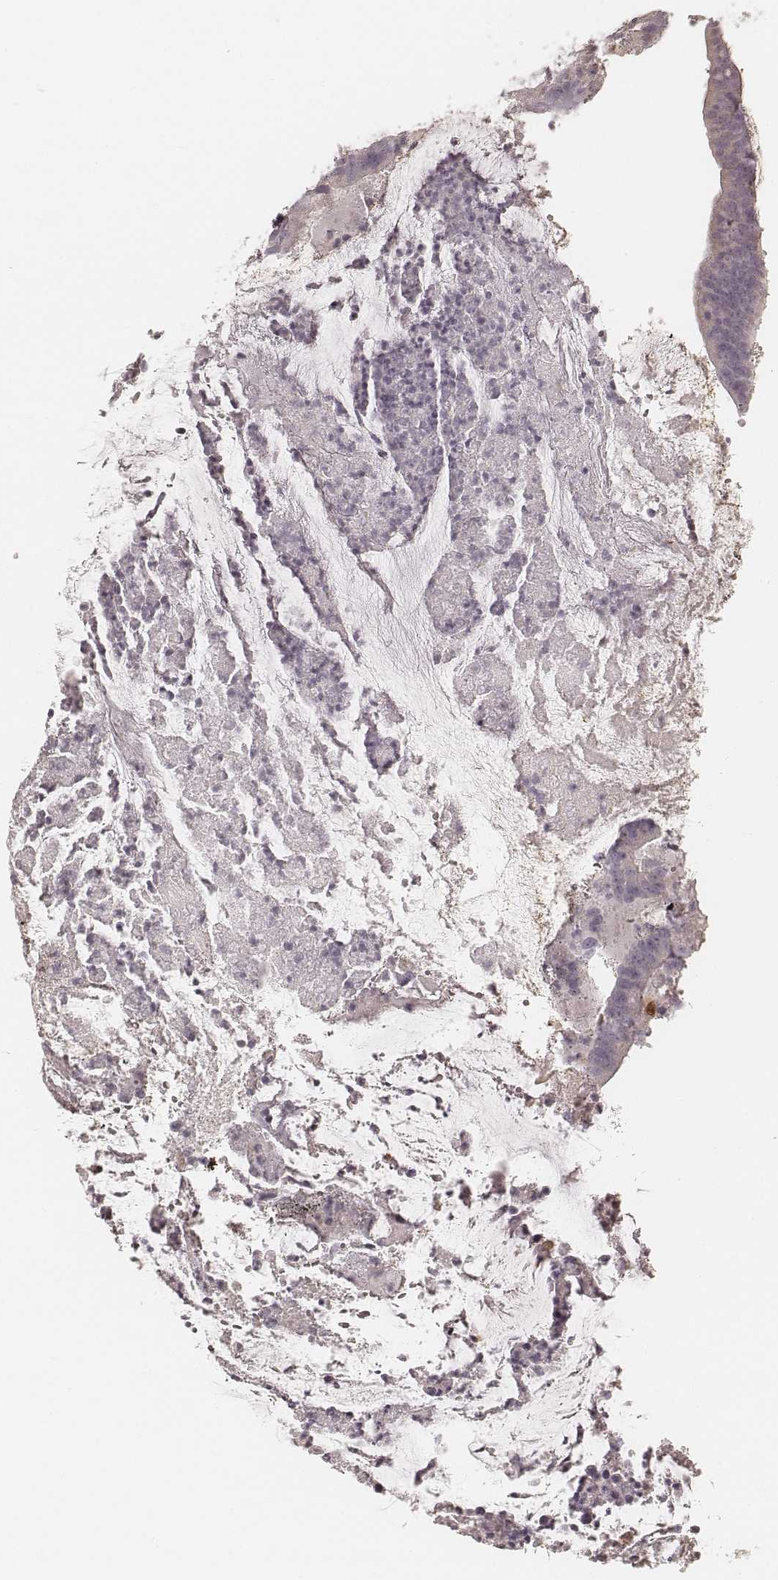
{"staining": {"intensity": "negative", "quantity": "none", "location": "none"}, "tissue": "colorectal cancer", "cell_type": "Tumor cells", "image_type": "cancer", "snomed": [{"axis": "morphology", "description": "Adenocarcinoma, NOS"}, {"axis": "topography", "description": "Colon"}], "caption": "An immunohistochemistry (IHC) image of colorectal adenocarcinoma is shown. There is no staining in tumor cells of colorectal adenocarcinoma. (DAB (3,3'-diaminobenzidine) immunohistochemistry with hematoxylin counter stain).", "gene": "FMNL2", "patient": {"sex": "female", "age": 43}}